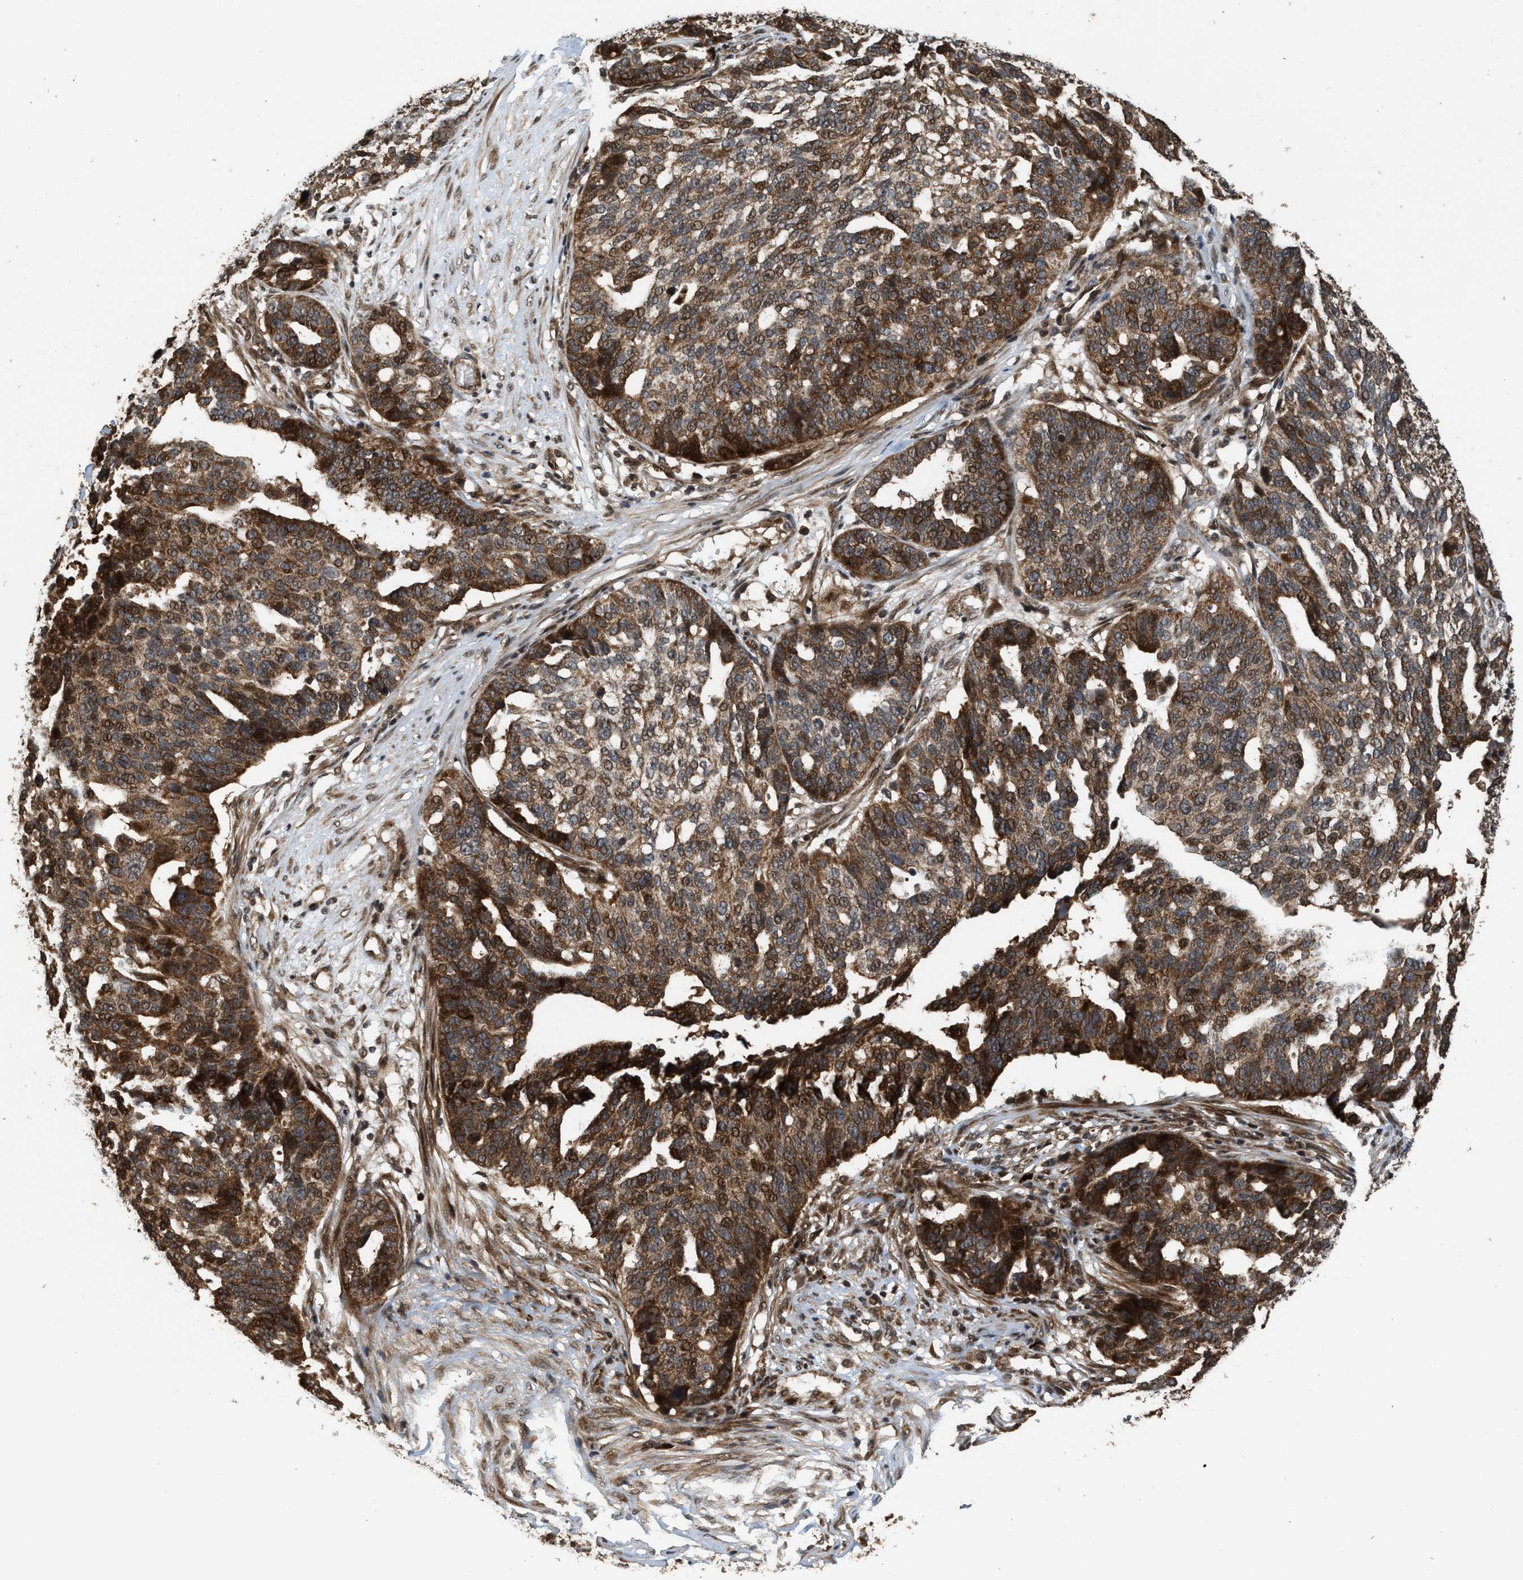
{"staining": {"intensity": "moderate", "quantity": ">75%", "location": "cytoplasmic/membranous,nuclear"}, "tissue": "ovarian cancer", "cell_type": "Tumor cells", "image_type": "cancer", "snomed": [{"axis": "morphology", "description": "Cystadenocarcinoma, serous, NOS"}, {"axis": "topography", "description": "Ovary"}], "caption": "Ovarian cancer stained for a protein (brown) displays moderate cytoplasmic/membranous and nuclear positive staining in approximately >75% of tumor cells.", "gene": "ELP2", "patient": {"sex": "female", "age": 59}}